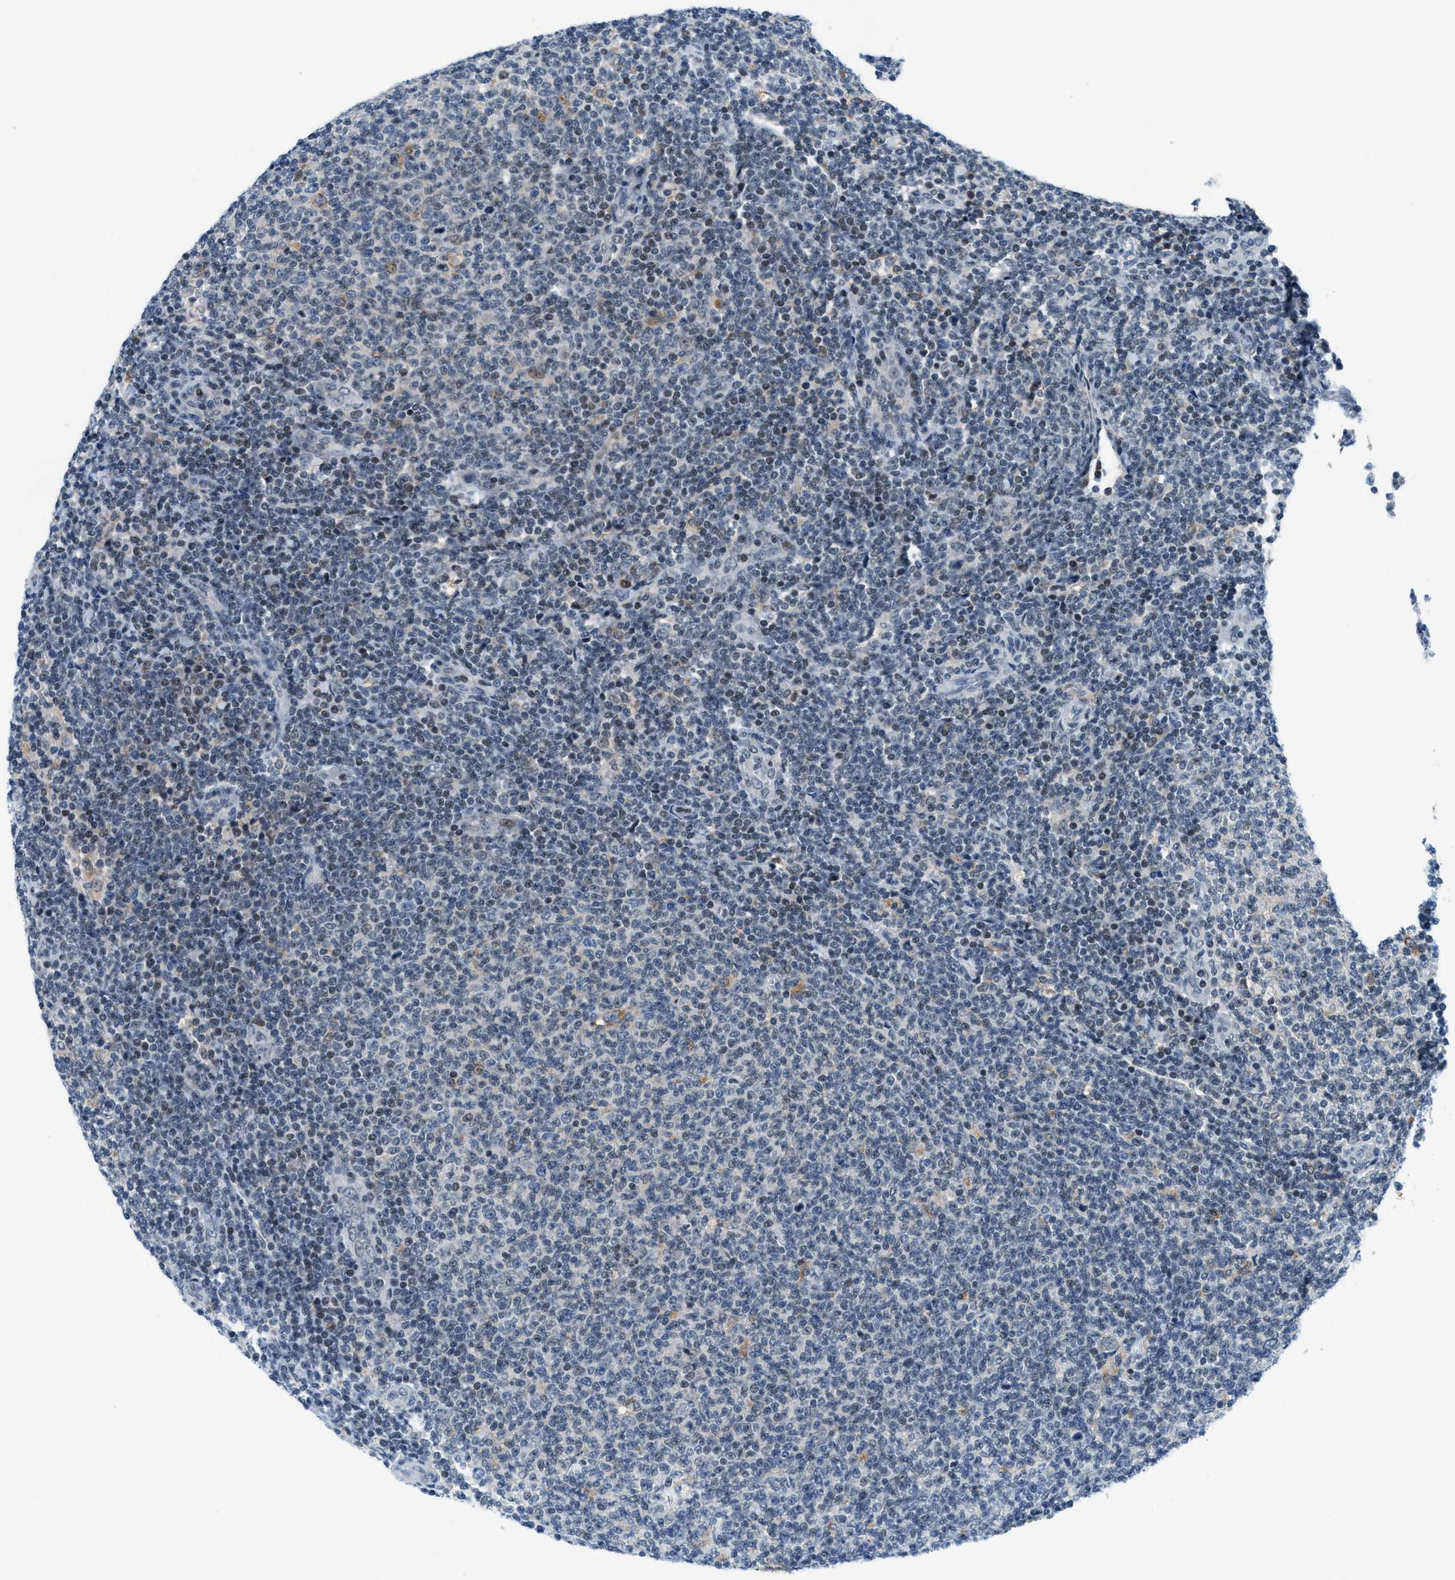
{"staining": {"intensity": "moderate", "quantity": "<25%", "location": "nuclear"}, "tissue": "lymphoma", "cell_type": "Tumor cells", "image_type": "cancer", "snomed": [{"axis": "morphology", "description": "Malignant lymphoma, non-Hodgkin's type, Low grade"}, {"axis": "topography", "description": "Lymph node"}], "caption": "Malignant lymphoma, non-Hodgkin's type (low-grade) tissue reveals moderate nuclear expression in approximately <25% of tumor cells, visualized by immunohistochemistry.", "gene": "ING1", "patient": {"sex": "male", "age": 66}}